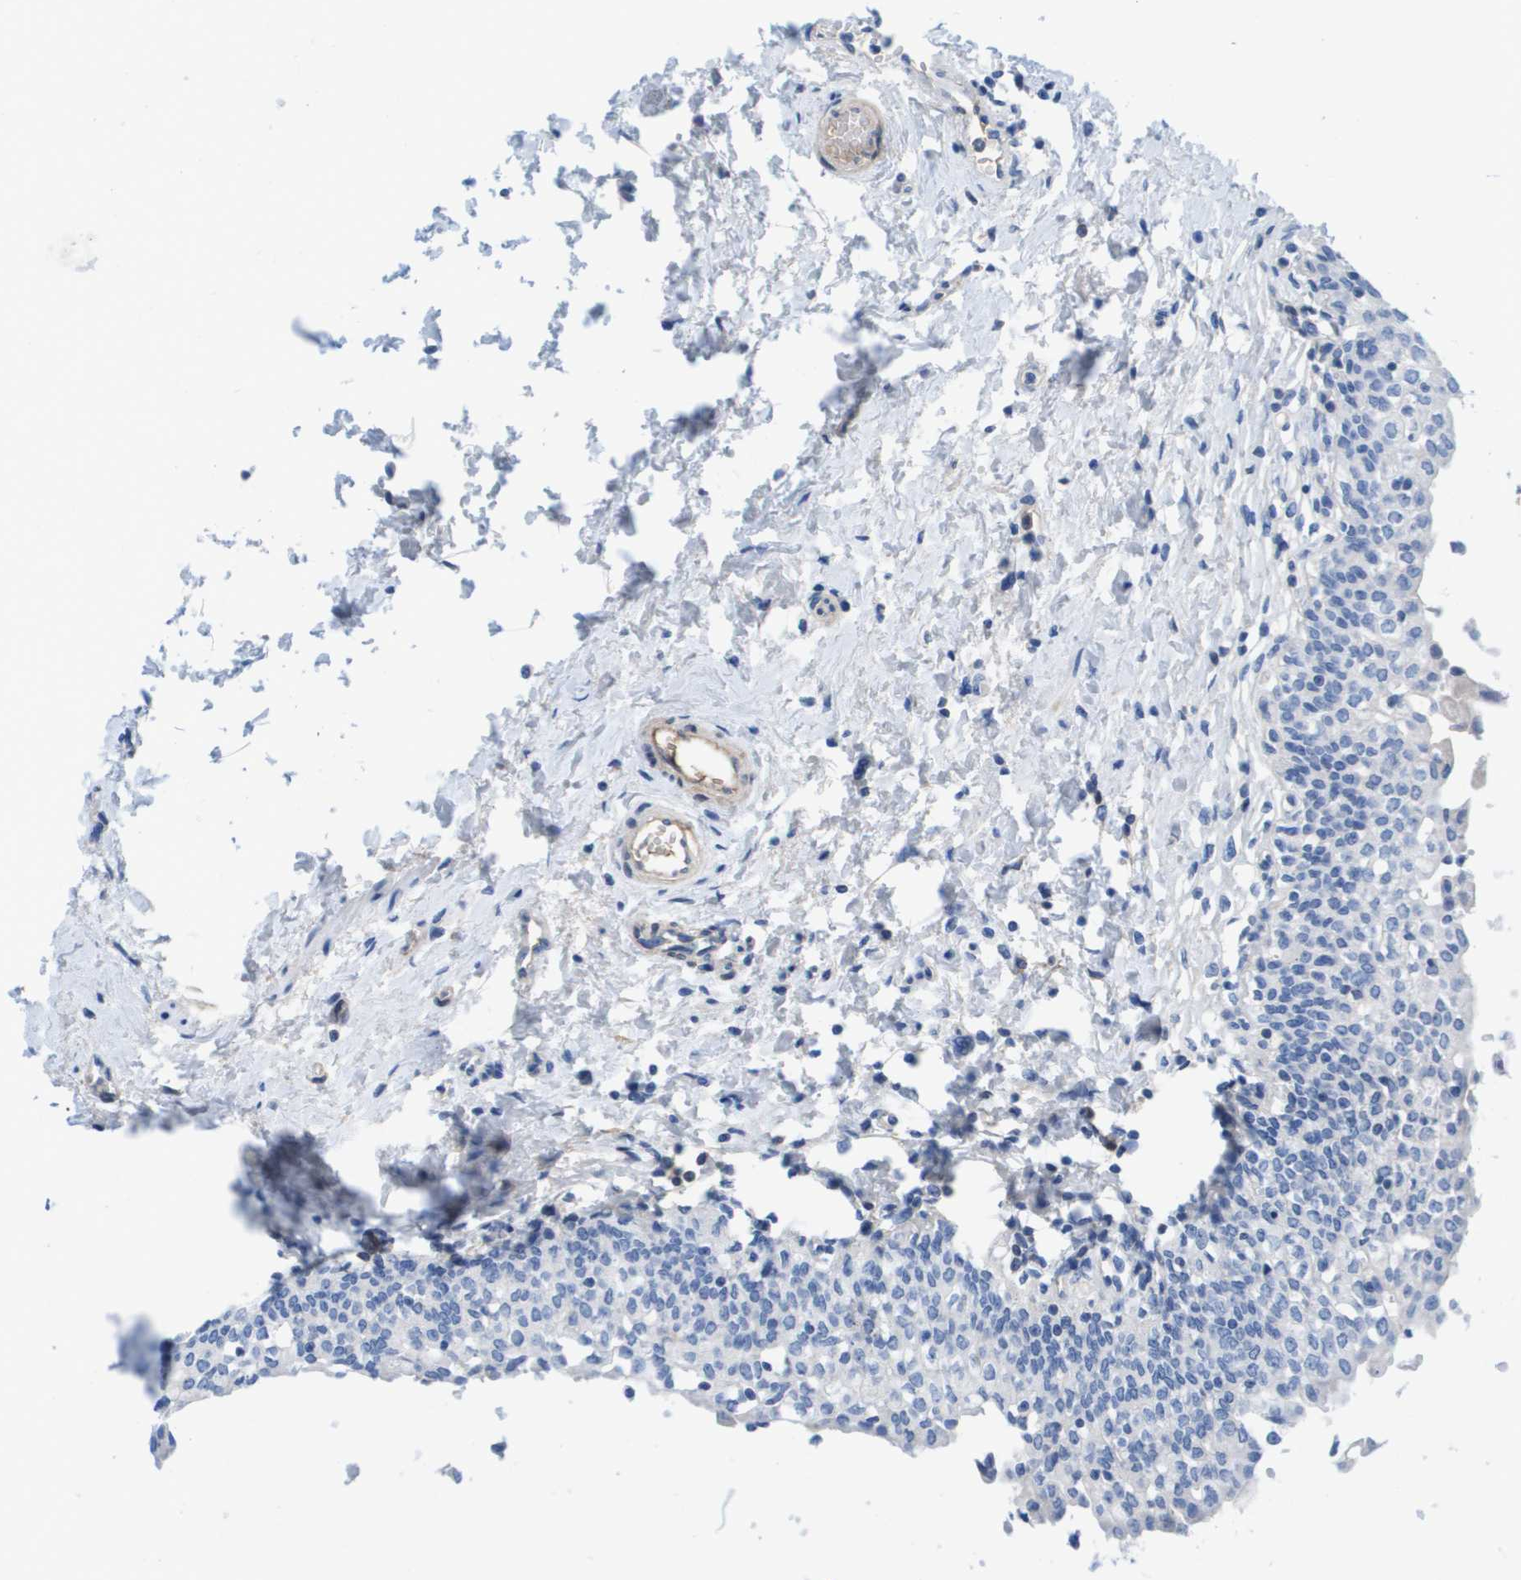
{"staining": {"intensity": "negative", "quantity": "none", "location": "none"}, "tissue": "urinary bladder", "cell_type": "Urothelial cells", "image_type": "normal", "snomed": [{"axis": "morphology", "description": "Normal tissue, NOS"}, {"axis": "topography", "description": "Urinary bladder"}], "caption": "Urothelial cells are negative for protein expression in unremarkable human urinary bladder. (Brightfield microscopy of DAB IHC at high magnification).", "gene": "APOA1", "patient": {"sex": "male", "age": 55}}